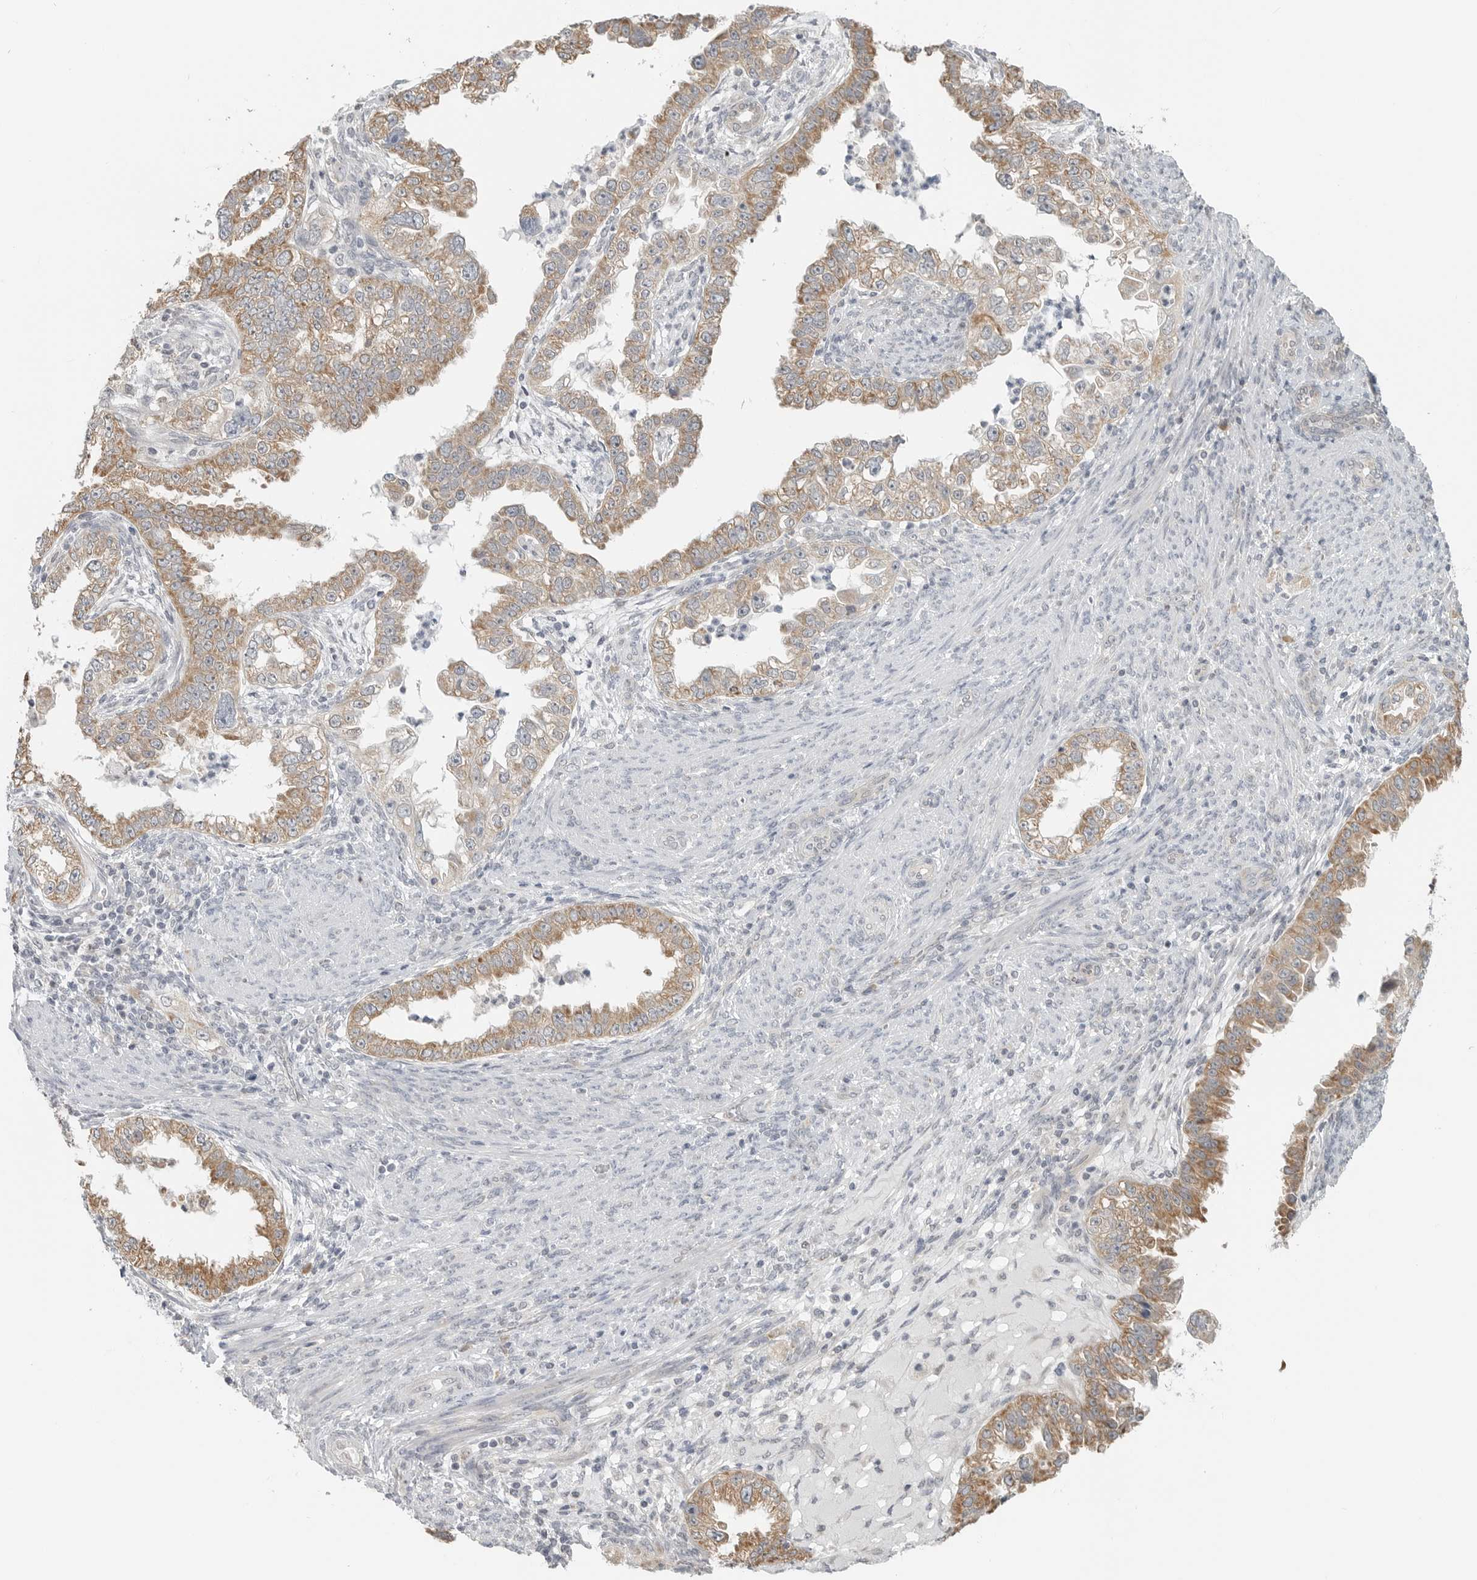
{"staining": {"intensity": "moderate", "quantity": ">75%", "location": "cytoplasmic/membranous"}, "tissue": "endometrial cancer", "cell_type": "Tumor cells", "image_type": "cancer", "snomed": [{"axis": "morphology", "description": "Adenocarcinoma, NOS"}, {"axis": "topography", "description": "Endometrium"}], "caption": "Brown immunohistochemical staining in human endometrial adenocarcinoma exhibits moderate cytoplasmic/membranous expression in about >75% of tumor cells. Immunohistochemistry (ihc) stains the protein in brown and the nuclei are stained blue.", "gene": "IL12RB2", "patient": {"sex": "female", "age": 85}}